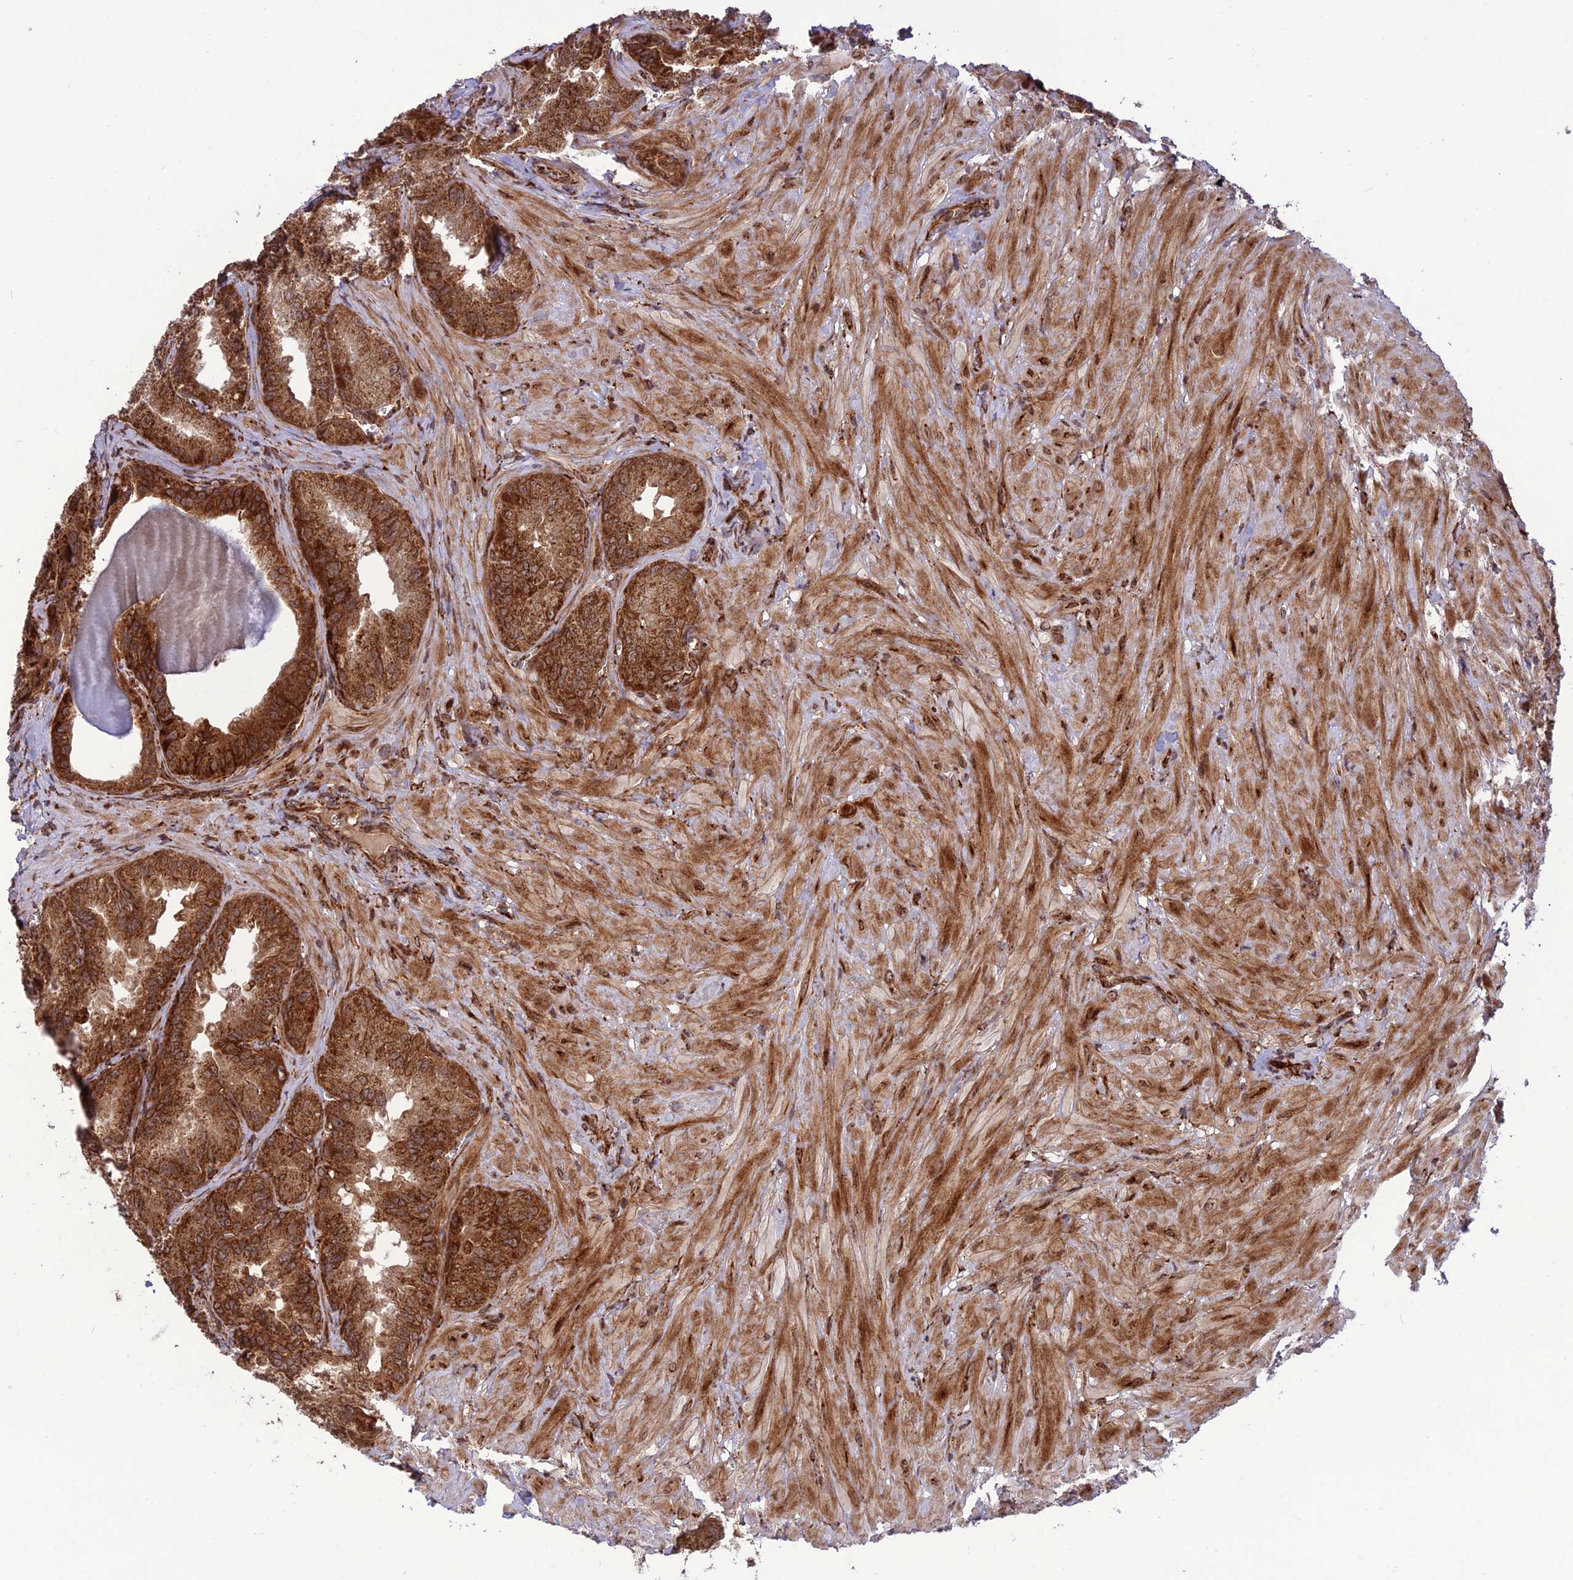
{"staining": {"intensity": "strong", "quantity": ">75%", "location": "cytoplasmic/membranous"}, "tissue": "seminal vesicle", "cell_type": "Glandular cells", "image_type": "normal", "snomed": [{"axis": "morphology", "description": "Normal tissue, NOS"}, {"axis": "topography", "description": "Seminal veicle"}], "caption": "Protein staining shows strong cytoplasmic/membranous staining in about >75% of glandular cells in unremarkable seminal vesicle.", "gene": "CRTAP", "patient": {"sex": "male", "age": 62}}